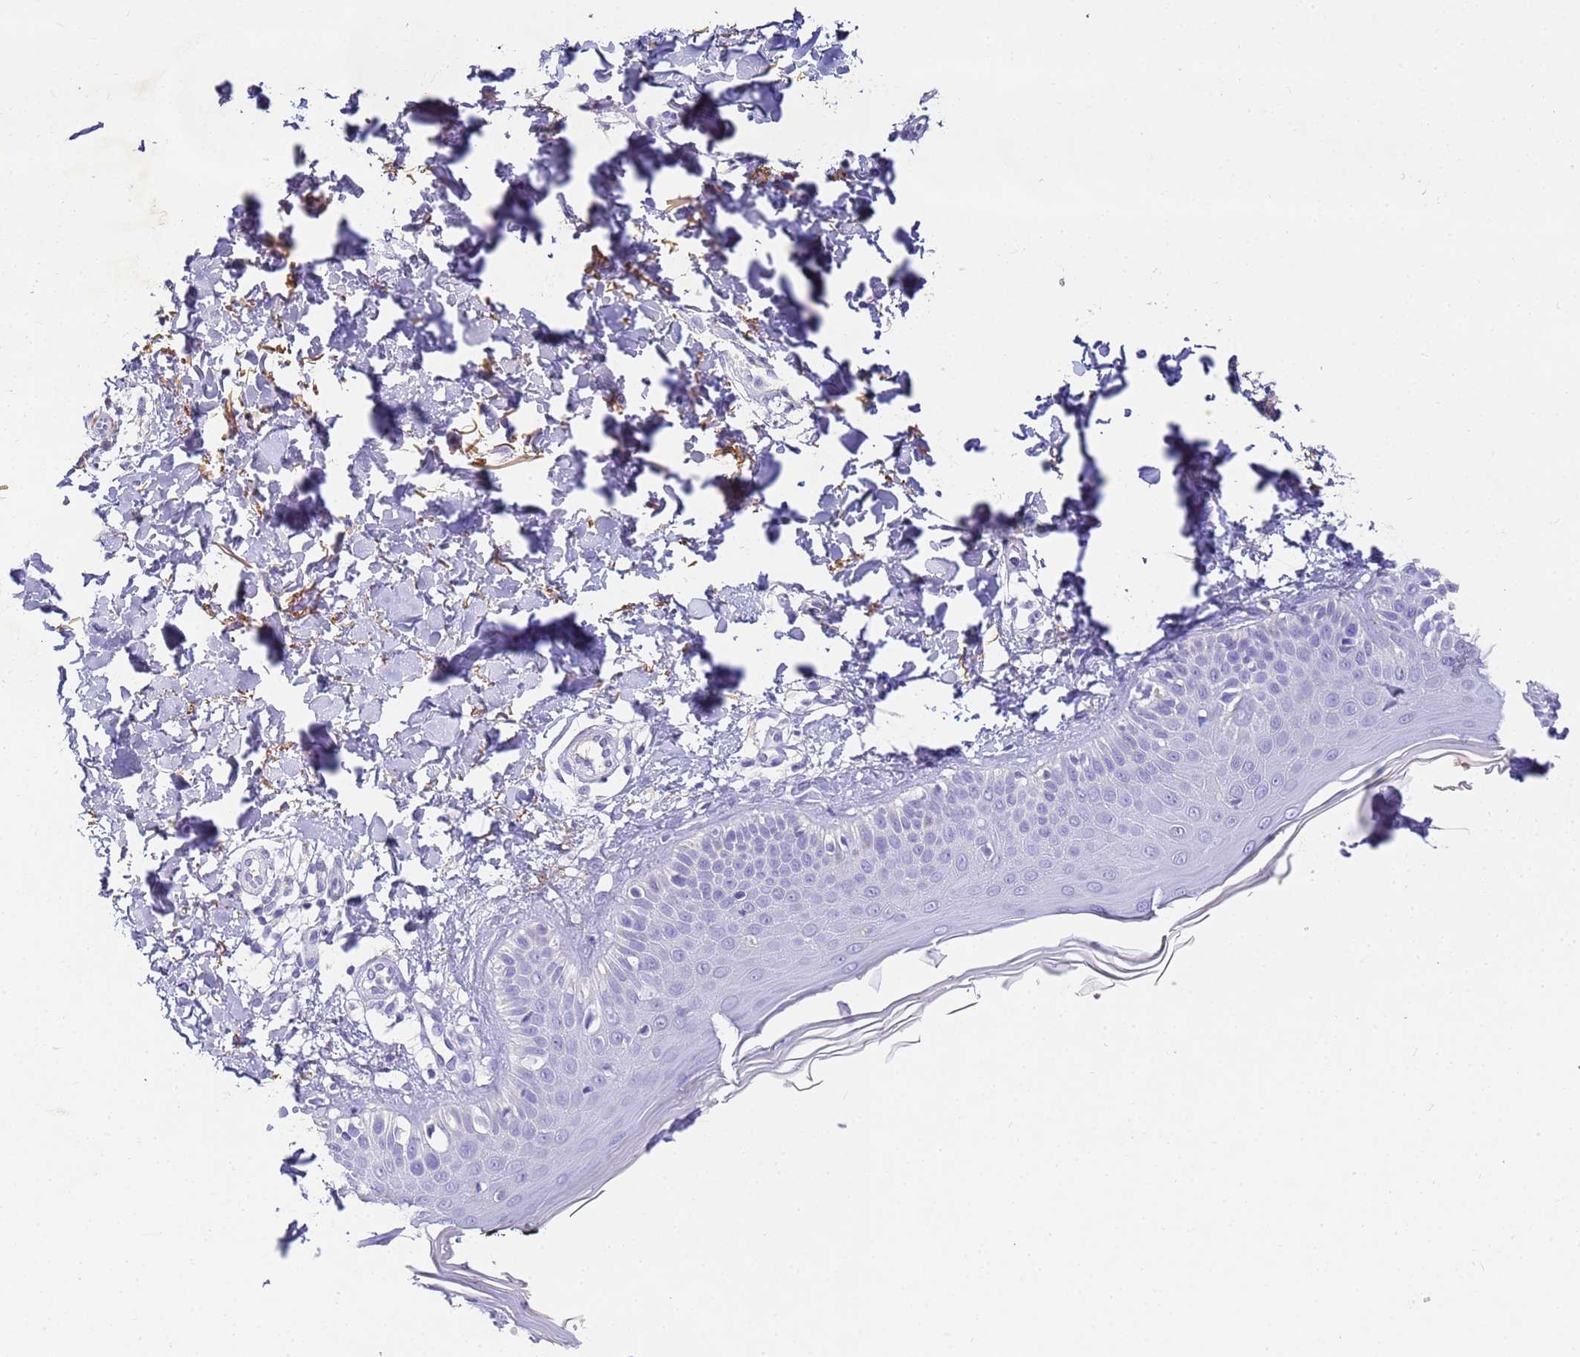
{"staining": {"intensity": "negative", "quantity": "none", "location": "none"}, "tissue": "skin", "cell_type": "Fibroblasts", "image_type": "normal", "snomed": [{"axis": "morphology", "description": "Normal tissue, NOS"}, {"axis": "topography", "description": "Skin"}], "caption": "DAB (3,3'-diaminobenzidine) immunohistochemical staining of benign human skin demonstrates no significant expression in fibroblasts.", "gene": "CFHR1", "patient": {"sex": "male", "age": 52}}